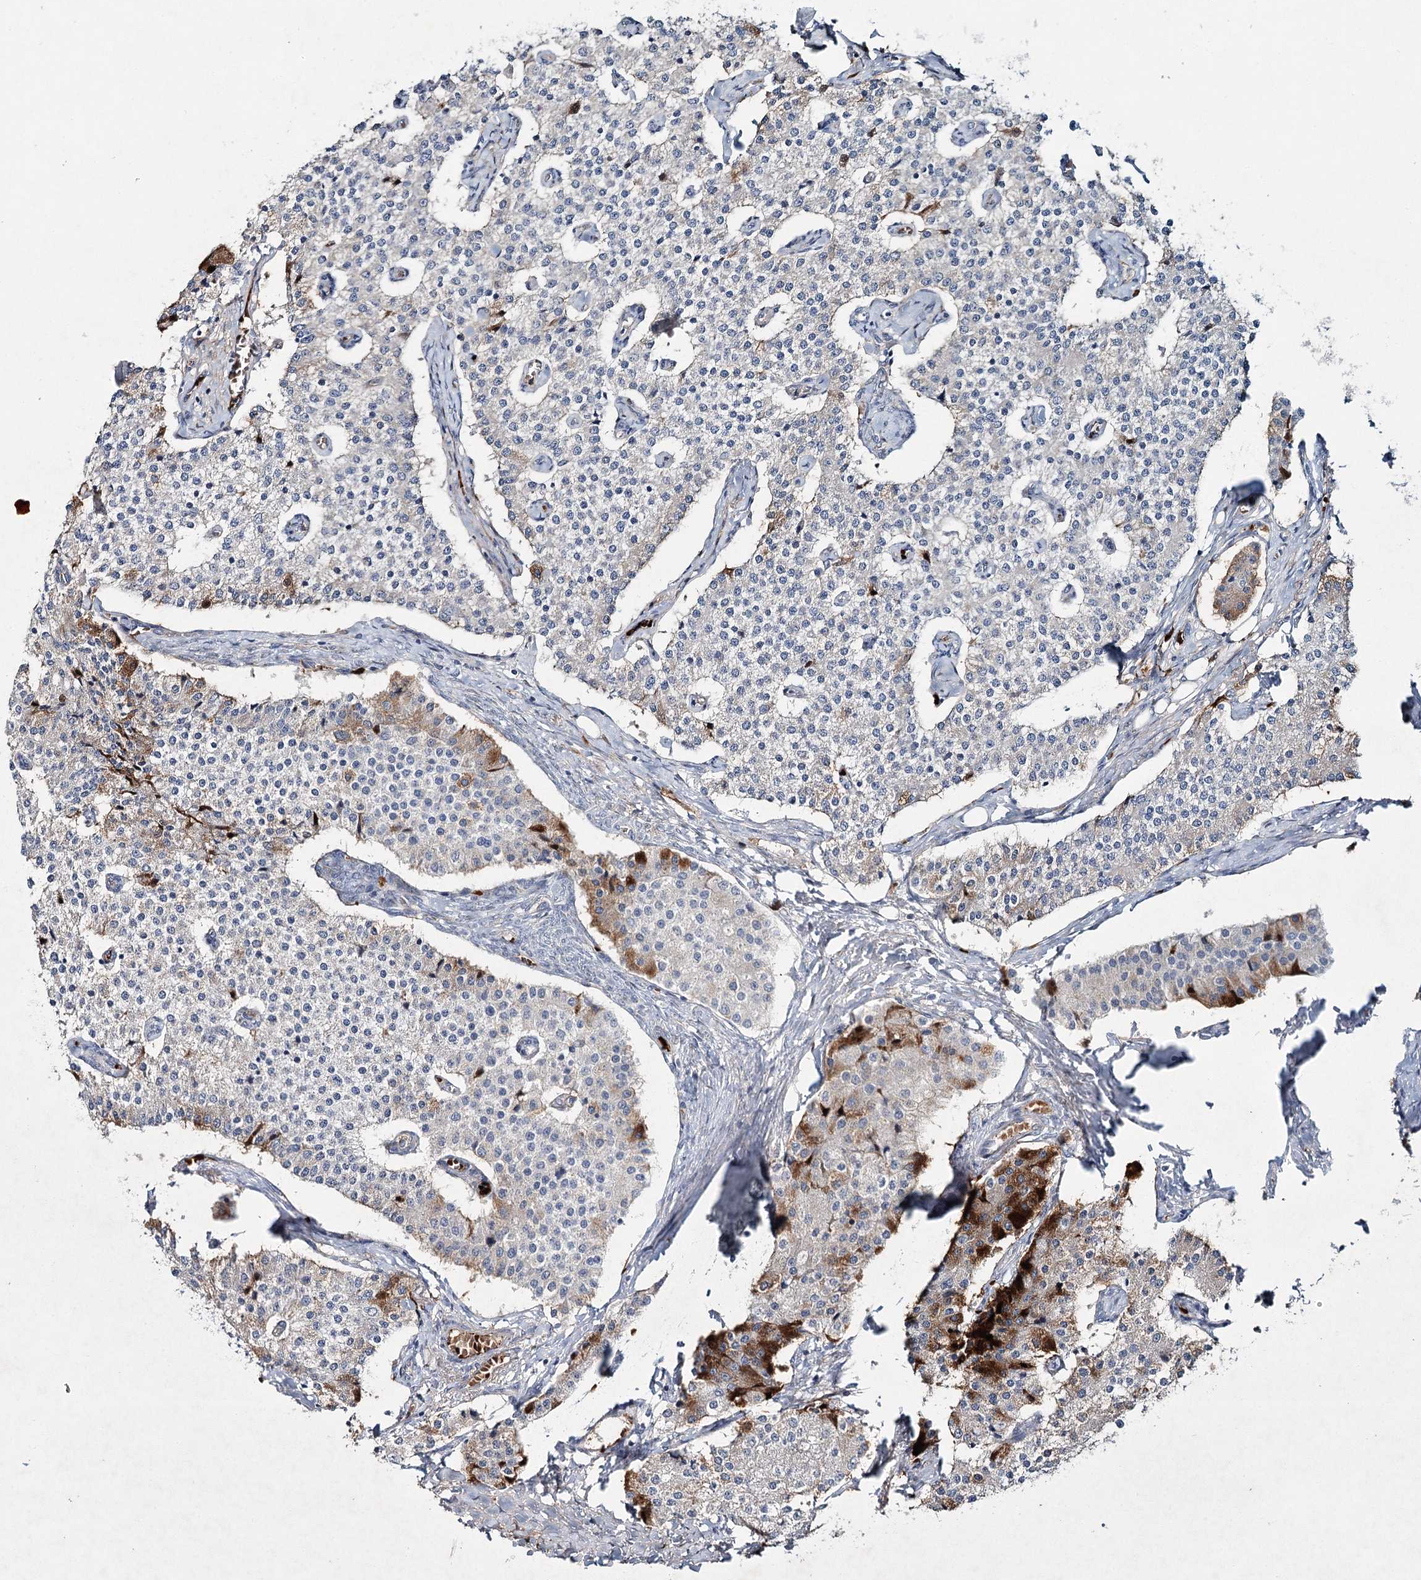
{"staining": {"intensity": "strong", "quantity": "<25%", "location": "cytoplasmic/membranous"}, "tissue": "carcinoid", "cell_type": "Tumor cells", "image_type": "cancer", "snomed": [{"axis": "morphology", "description": "Carcinoid, malignant, NOS"}, {"axis": "topography", "description": "Colon"}], "caption": "The histopathology image displays a brown stain indicating the presence of a protein in the cytoplasmic/membranous of tumor cells in carcinoid.", "gene": "RFX6", "patient": {"sex": "female", "age": 52}}